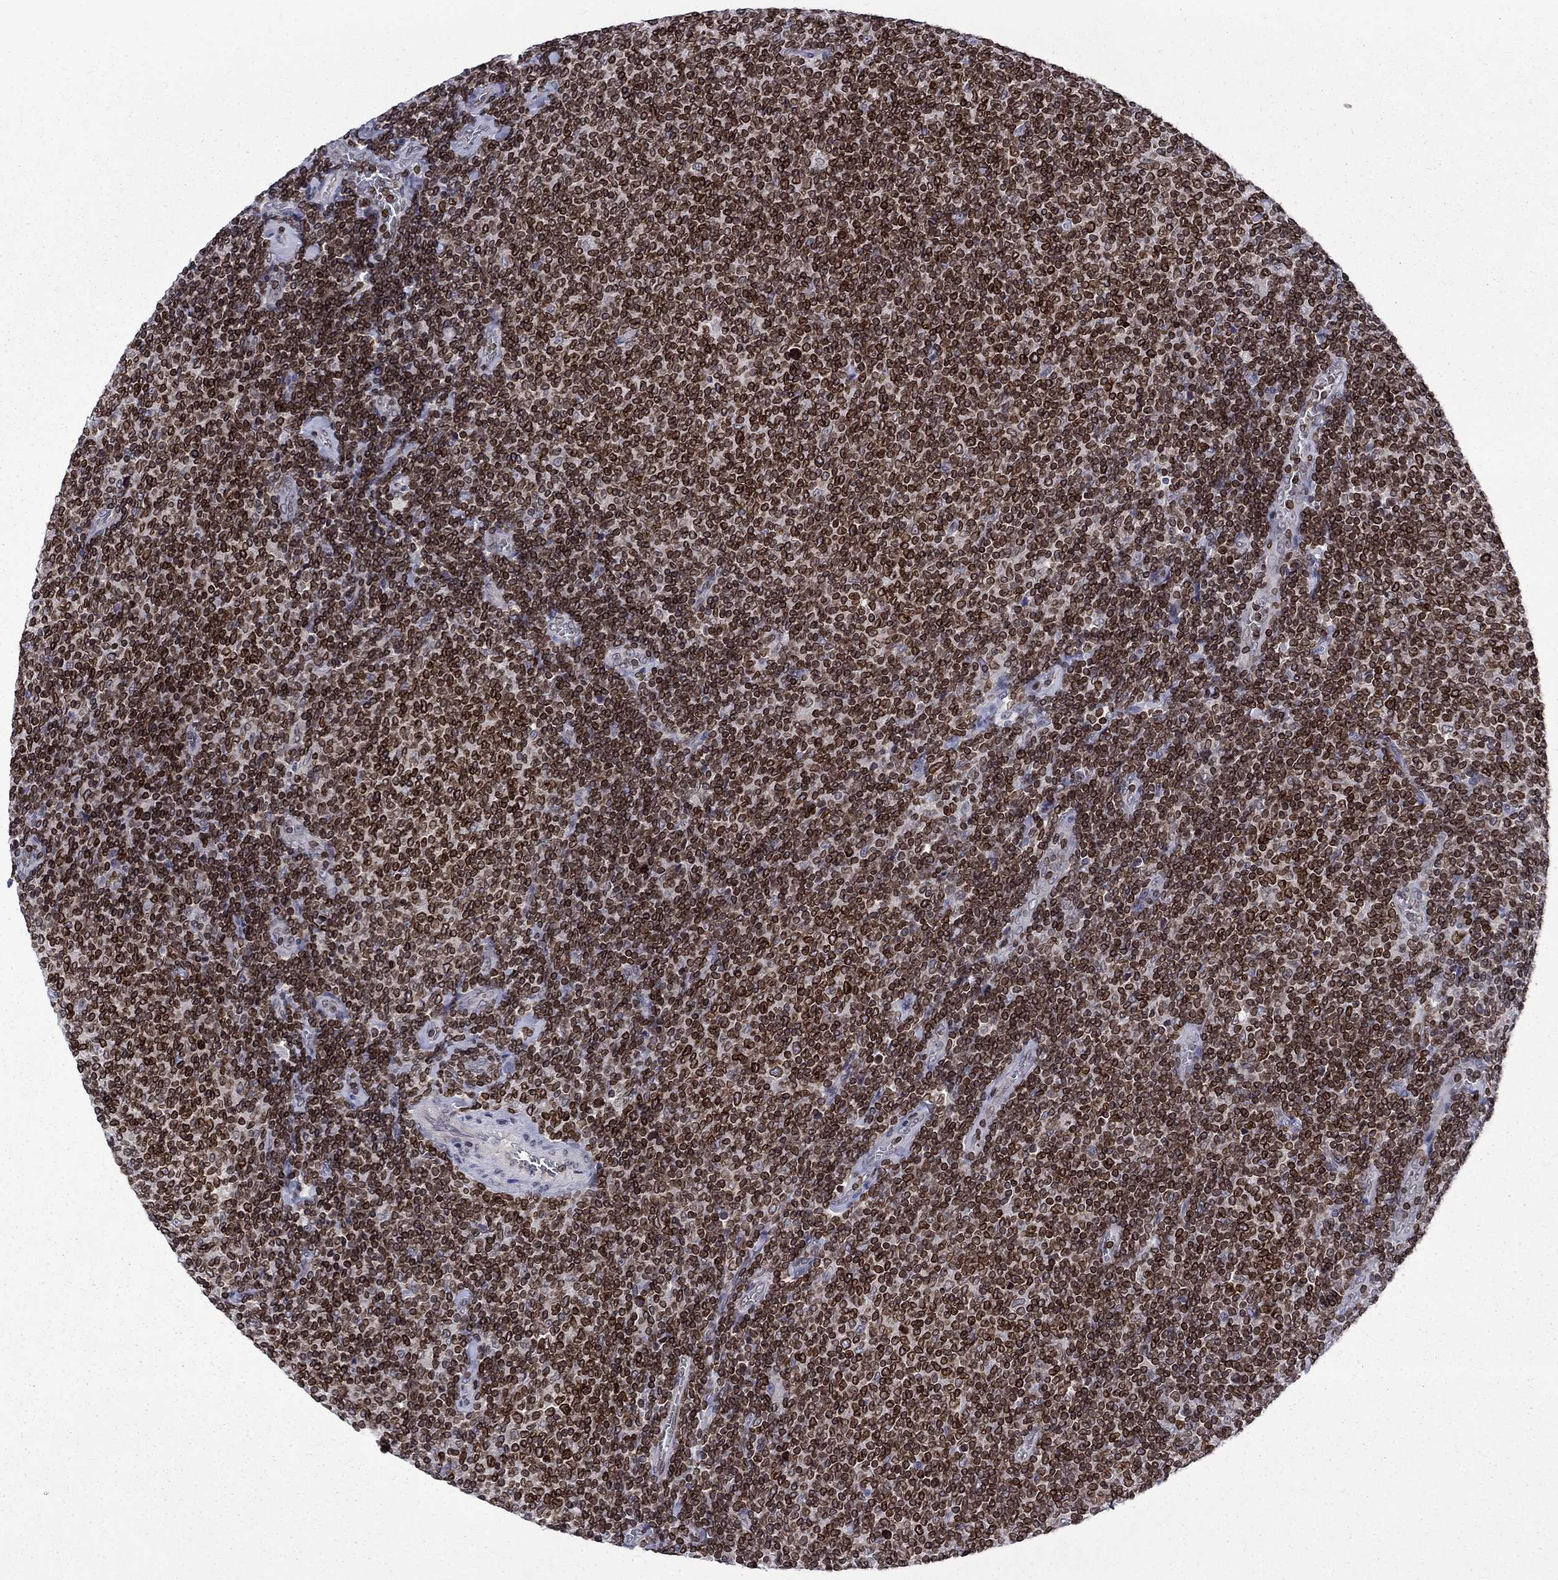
{"staining": {"intensity": "strong", "quantity": ">75%", "location": "cytoplasmic/membranous,nuclear"}, "tissue": "lymphoma", "cell_type": "Tumor cells", "image_type": "cancer", "snomed": [{"axis": "morphology", "description": "Malignant lymphoma, non-Hodgkin's type, Low grade"}, {"axis": "topography", "description": "Lymph node"}], "caption": "A photomicrograph showing strong cytoplasmic/membranous and nuclear expression in about >75% of tumor cells in low-grade malignant lymphoma, non-Hodgkin's type, as visualized by brown immunohistochemical staining.", "gene": "SLA", "patient": {"sex": "male", "age": 52}}